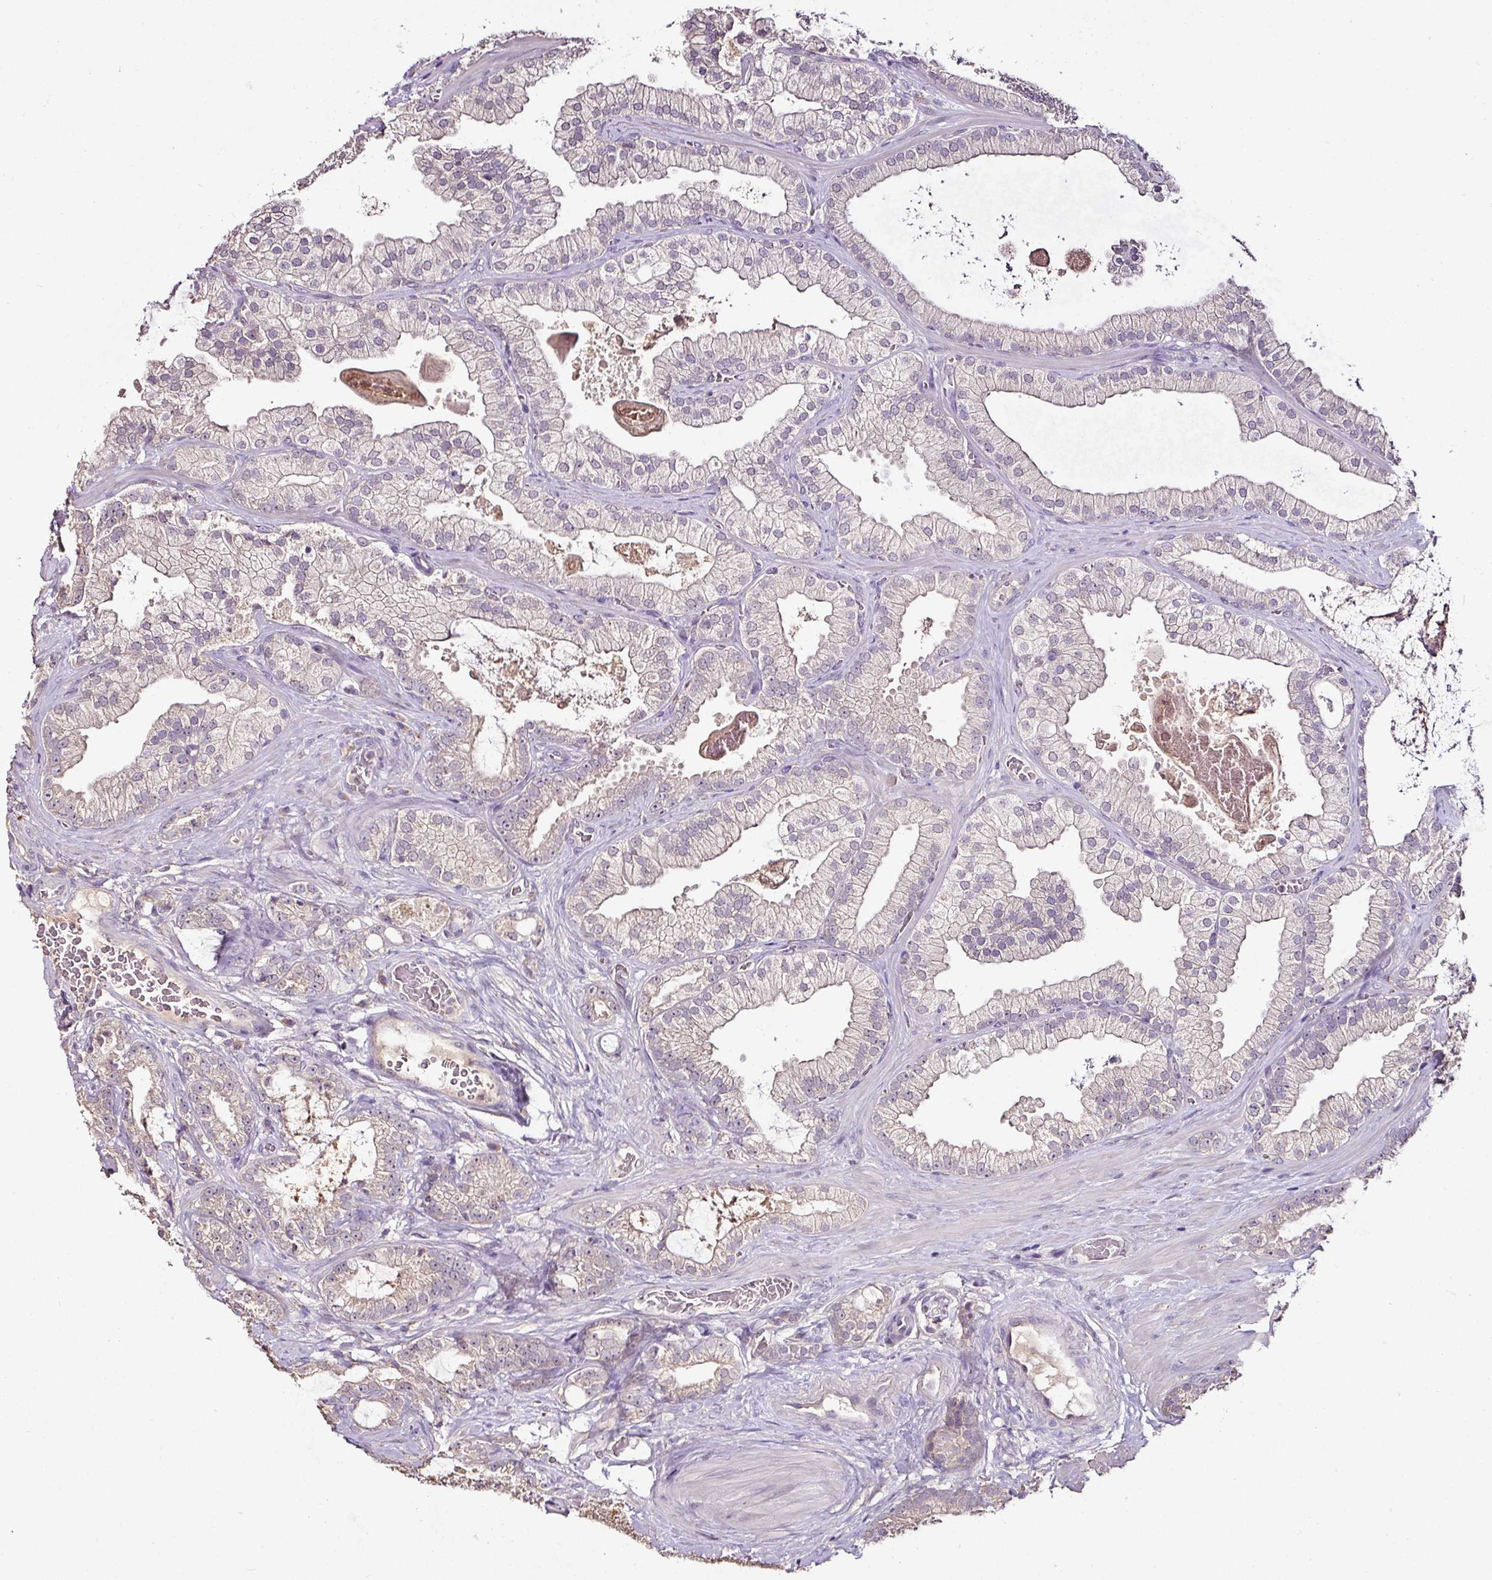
{"staining": {"intensity": "negative", "quantity": "none", "location": "none"}, "tissue": "prostate cancer", "cell_type": "Tumor cells", "image_type": "cancer", "snomed": [{"axis": "morphology", "description": "Adenocarcinoma, High grade"}, {"axis": "topography", "description": "Prostate"}], "caption": "DAB immunohistochemical staining of human prostate cancer shows no significant positivity in tumor cells.", "gene": "RPL38", "patient": {"sex": "male", "age": 68}}